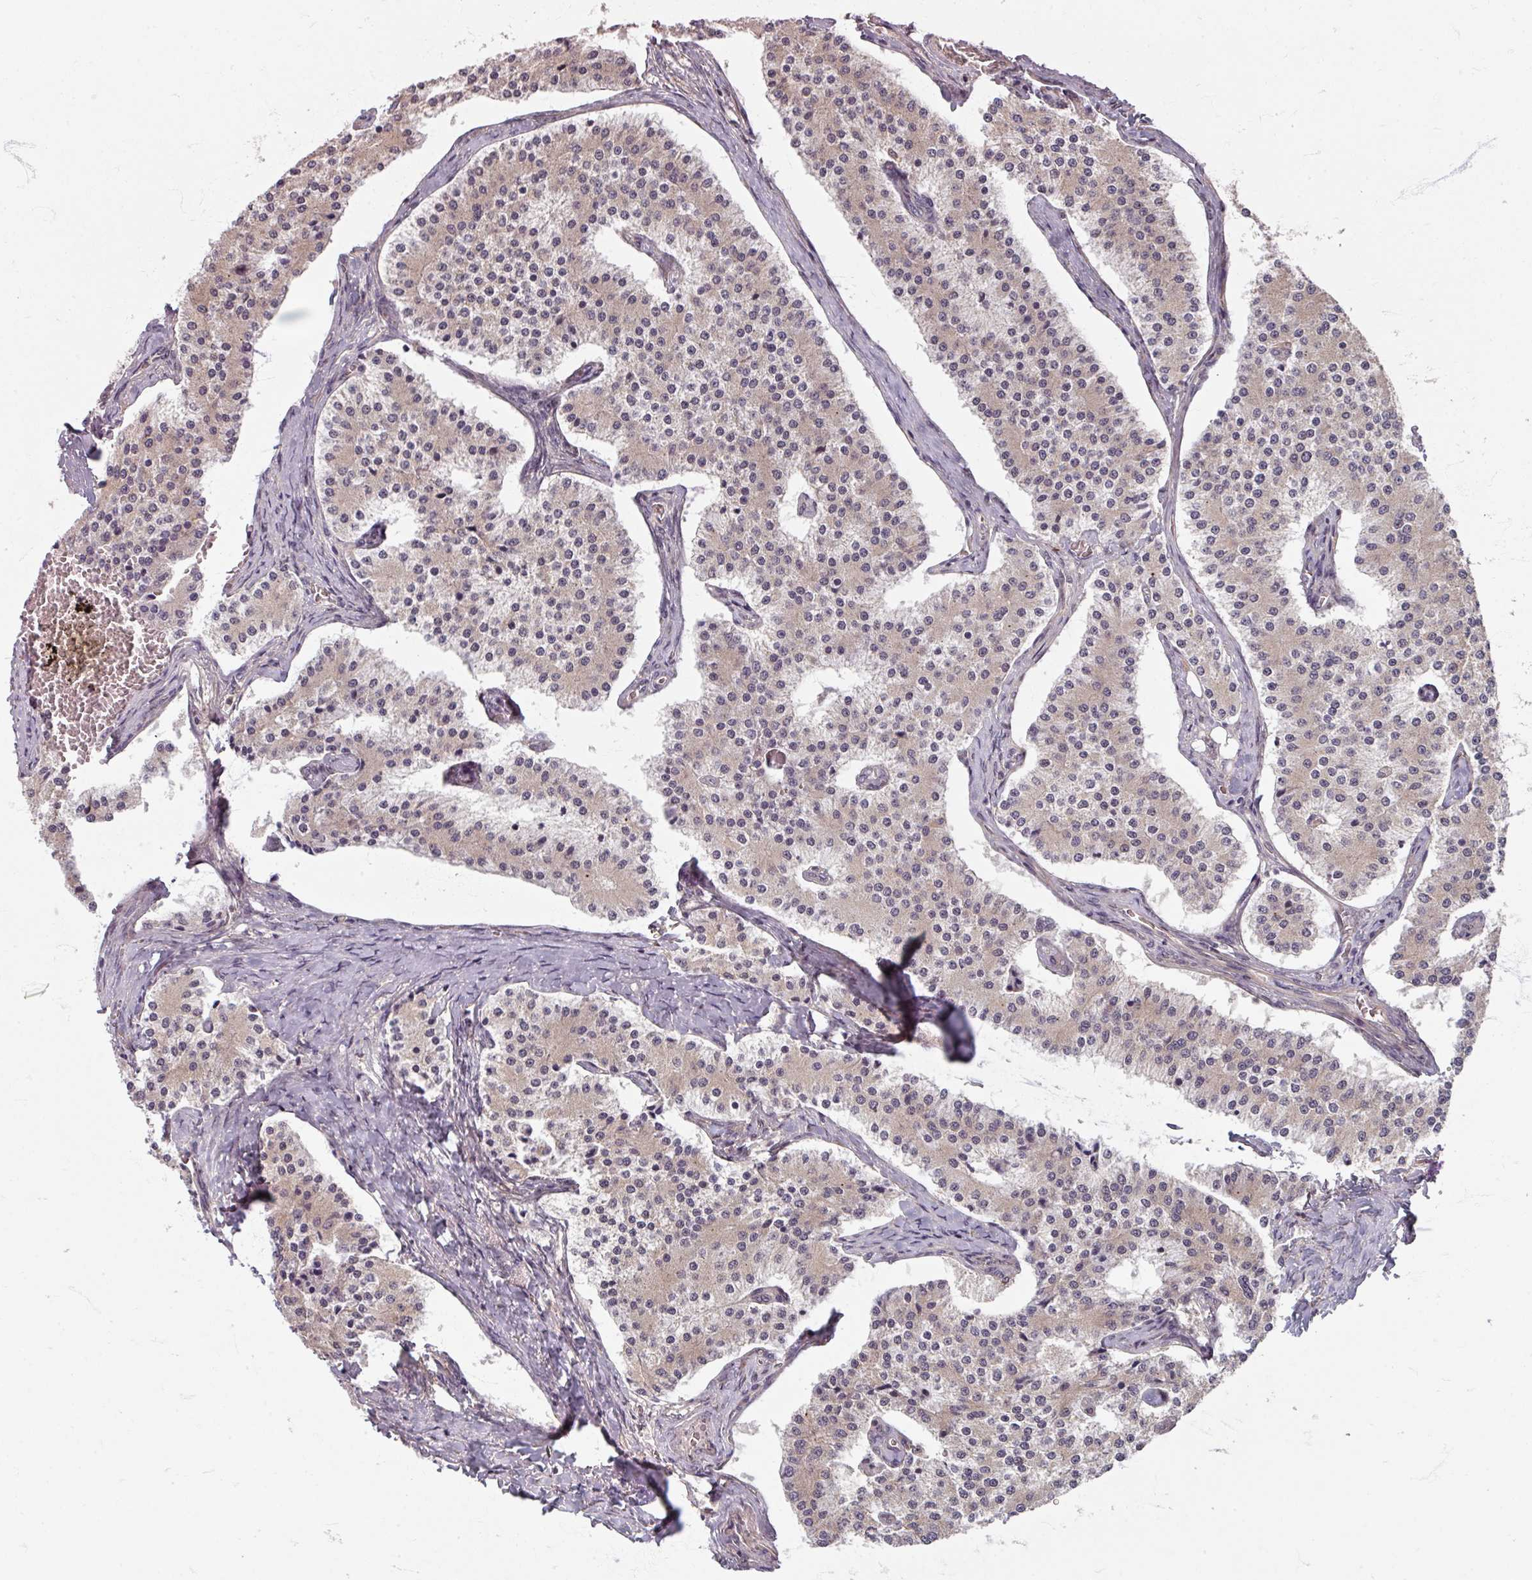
{"staining": {"intensity": "weak", "quantity": "<25%", "location": "cytoplasmic/membranous"}, "tissue": "carcinoid", "cell_type": "Tumor cells", "image_type": "cancer", "snomed": [{"axis": "morphology", "description": "Carcinoid, malignant, NOS"}, {"axis": "topography", "description": "Colon"}], "caption": "The IHC histopathology image has no significant positivity in tumor cells of carcinoid tissue. (DAB (3,3'-diaminobenzidine) IHC with hematoxylin counter stain).", "gene": "STAM", "patient": {"sex": "female", "age": 52}}